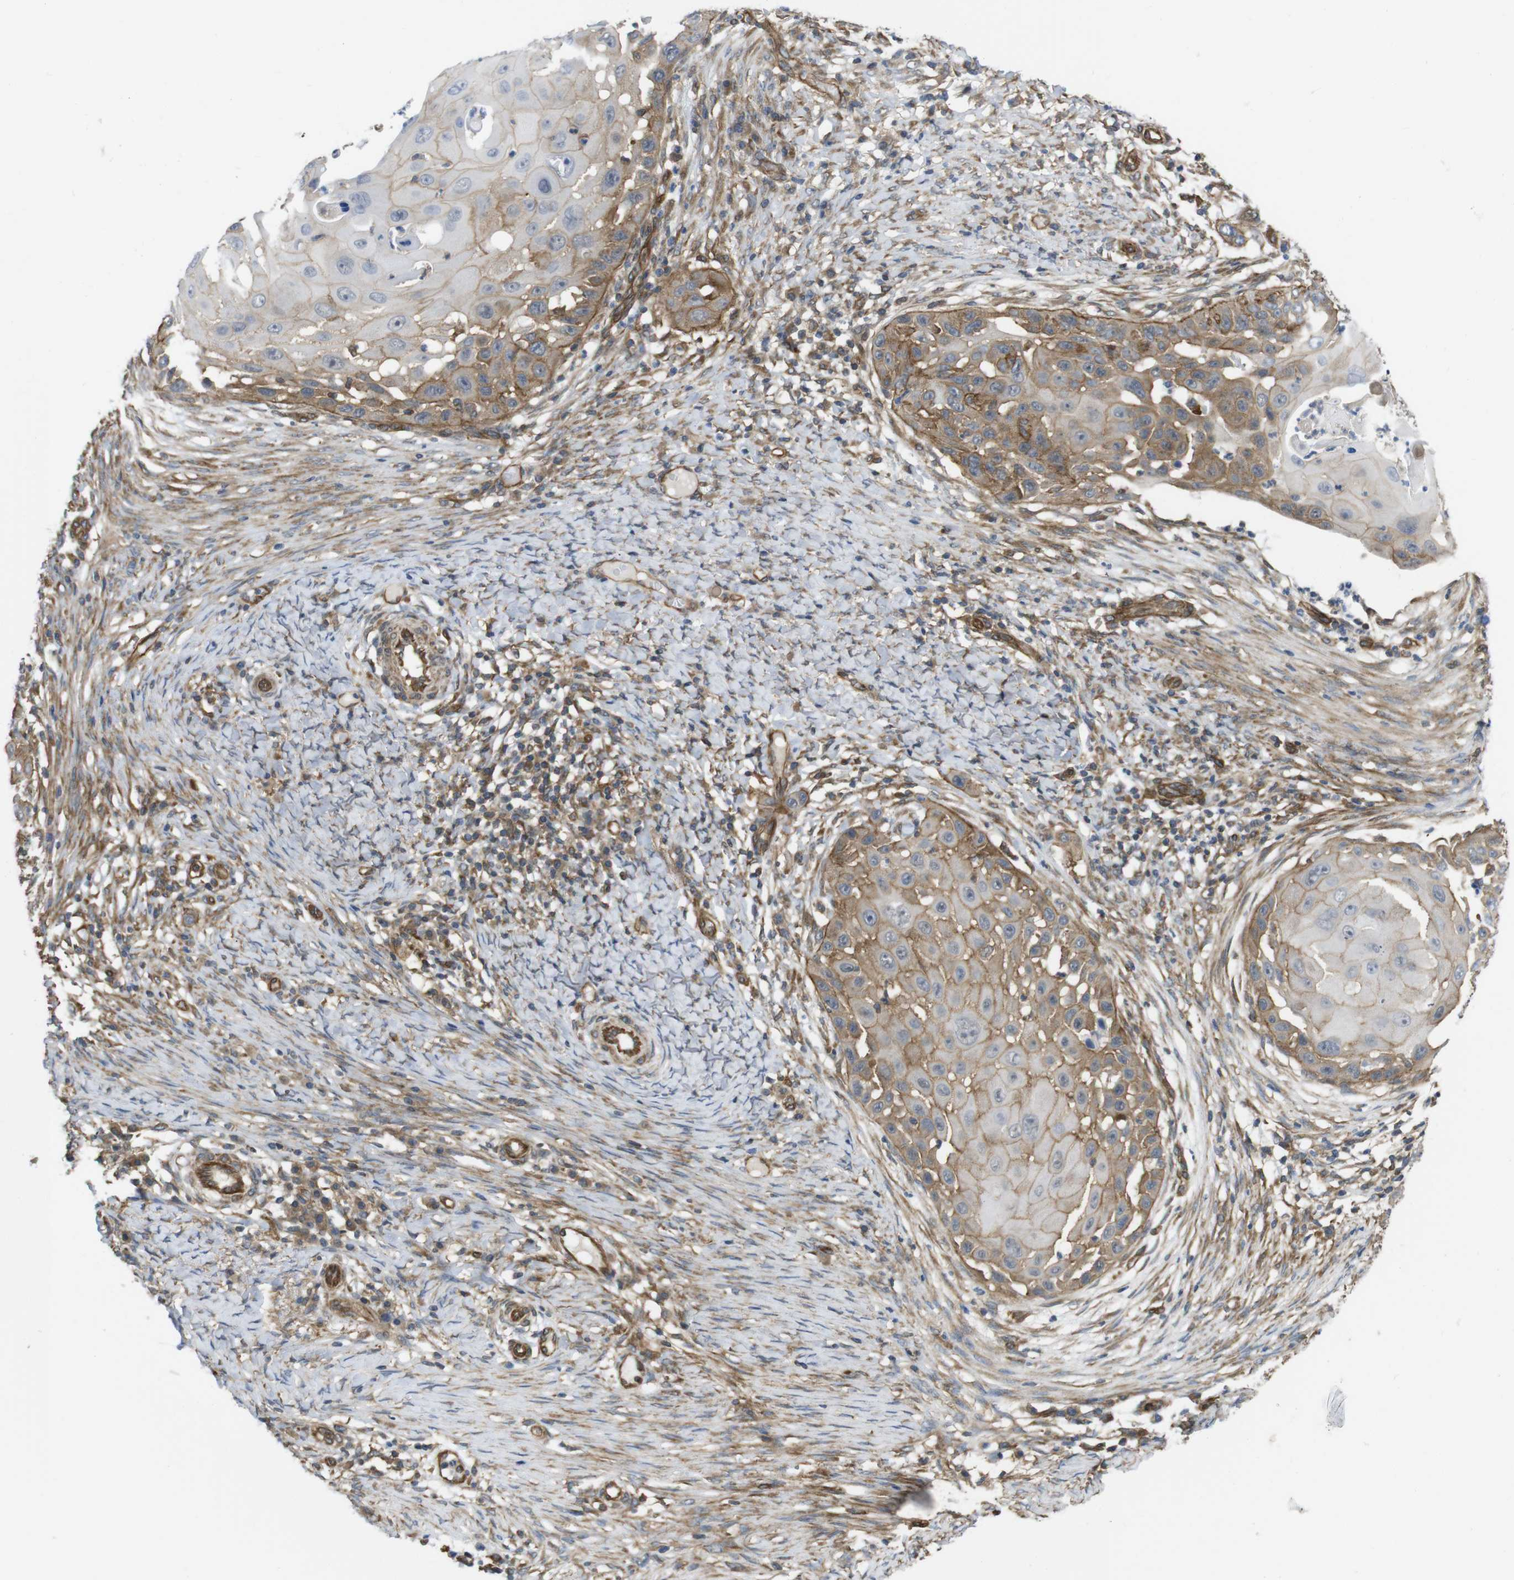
{"staining": {"intensity": "moderate", "quantity": ">75%", "location": "cytoplasmic/membranous"}, "tissue": "skin cancer", "cell_type": "Tumor cells", "image_type": "cancer", "snomed": [{"axis": "morphology", "description": "Squamous cell carcinoma, NOS"}, {"axis": "topography", "description": "Skin"}], "caption": "Human skin cancer stained for a protein (brown) shows moderate cytoplasmic/membranous positive positivity in approximately >75% of tumor cells.", "gene": "ZDHHC5", "patient": {"sex": "female", "age": 44}}